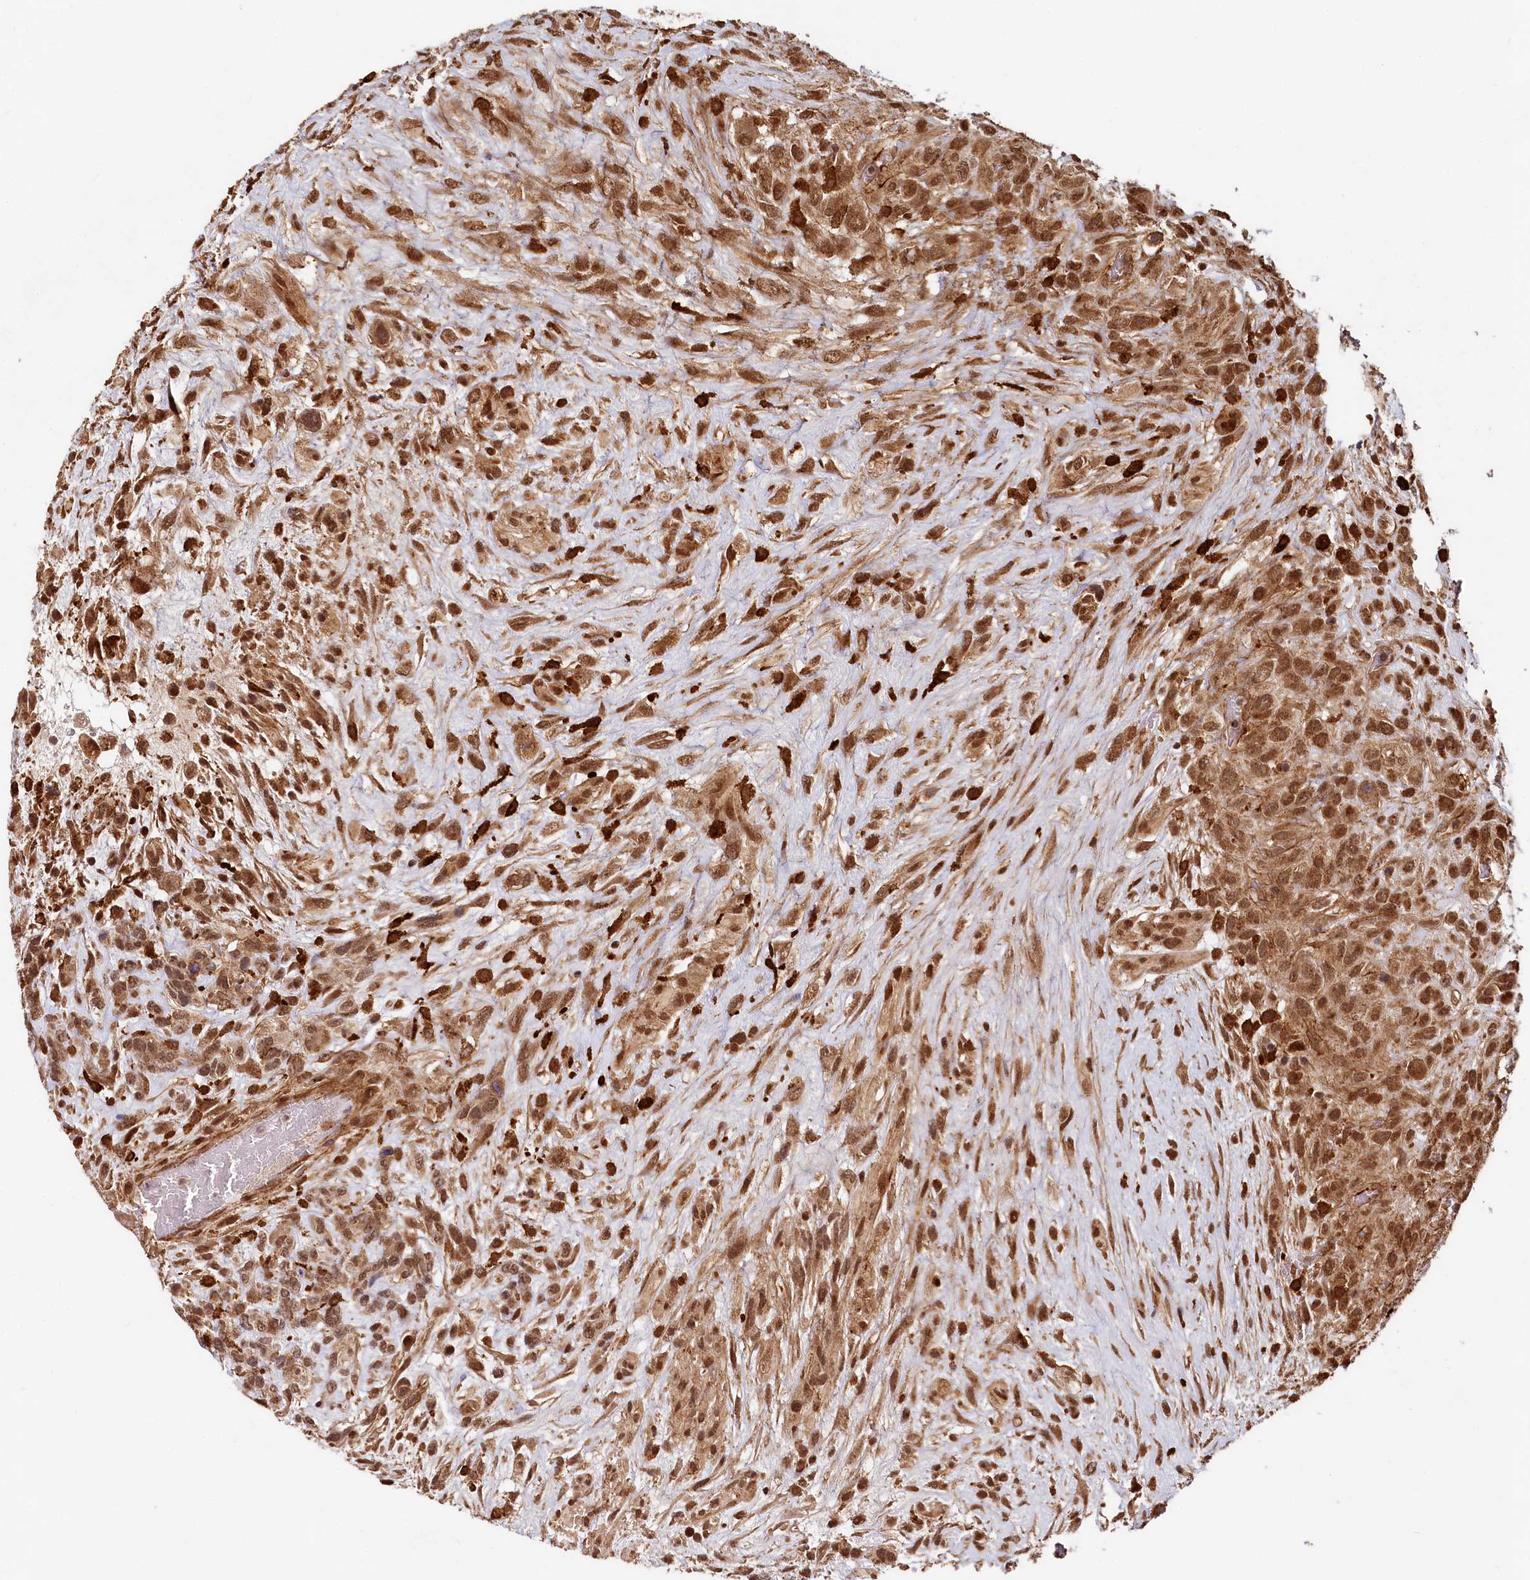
{"staining": {"intensity": "moderate", "quantity": ">75%", "location": "cytoplasmic/membranous,nuclear"}, "tissue": "glioma", "cell_type": "Tumor cells", "image_type": "cancer", "snomed": [{"axis": "morphology", "description": "Glioma, malignant, High grade"}, {"axis": "topography", "description": "Brain"}], "caption": "This micrograph shows IHC staining of human glioma, with medium moderate cytoplasmic/membranous and nuclear positivity in approximately >75% of tumor cells.", "gene": "TRIM23", "patient": {"sex": "male", "age": 61}}